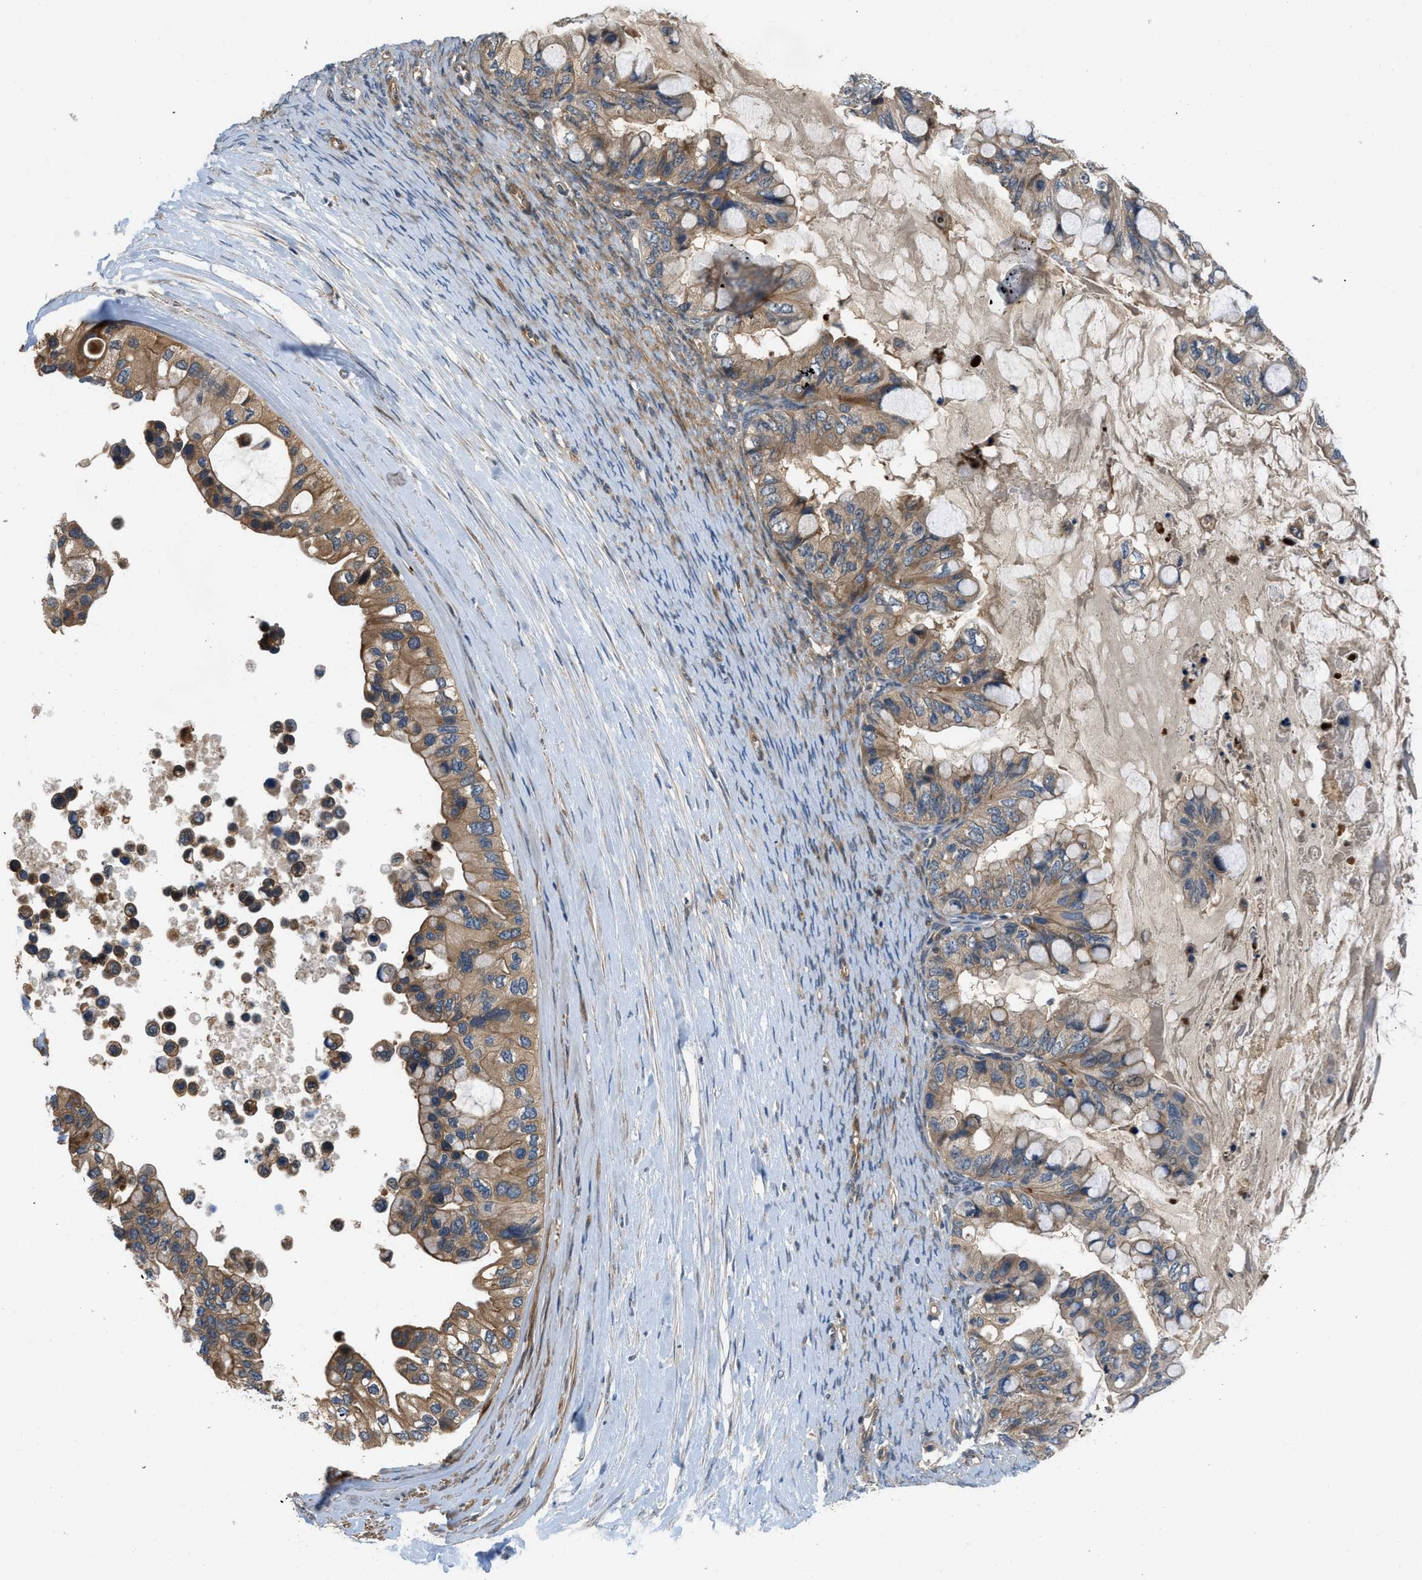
{"staining": {"intensity": "moderate", "quantity": ">75%", "location": "cytoplasmic/membranous"}, "tissue": "ovarian cancer", "cell_type": "Tumor cells", "image_type": "cancer", "snomed": [{"axis": "morphology", "description": "Cystadenocarcinoma, mucinous, NOS"}, {"axis": "topography", "description": "Ovary"}], "caption": "IHC micrograph of human ovarian cancer (mucinous cystadenocarcinoma) stained for a protein (brown), which reveals medium levels of moderate cytoplasmic/membranous staining in about >75% of tumor cells.", "gene": "GPR31", "patient": {"sex": "female", "age": 80}}